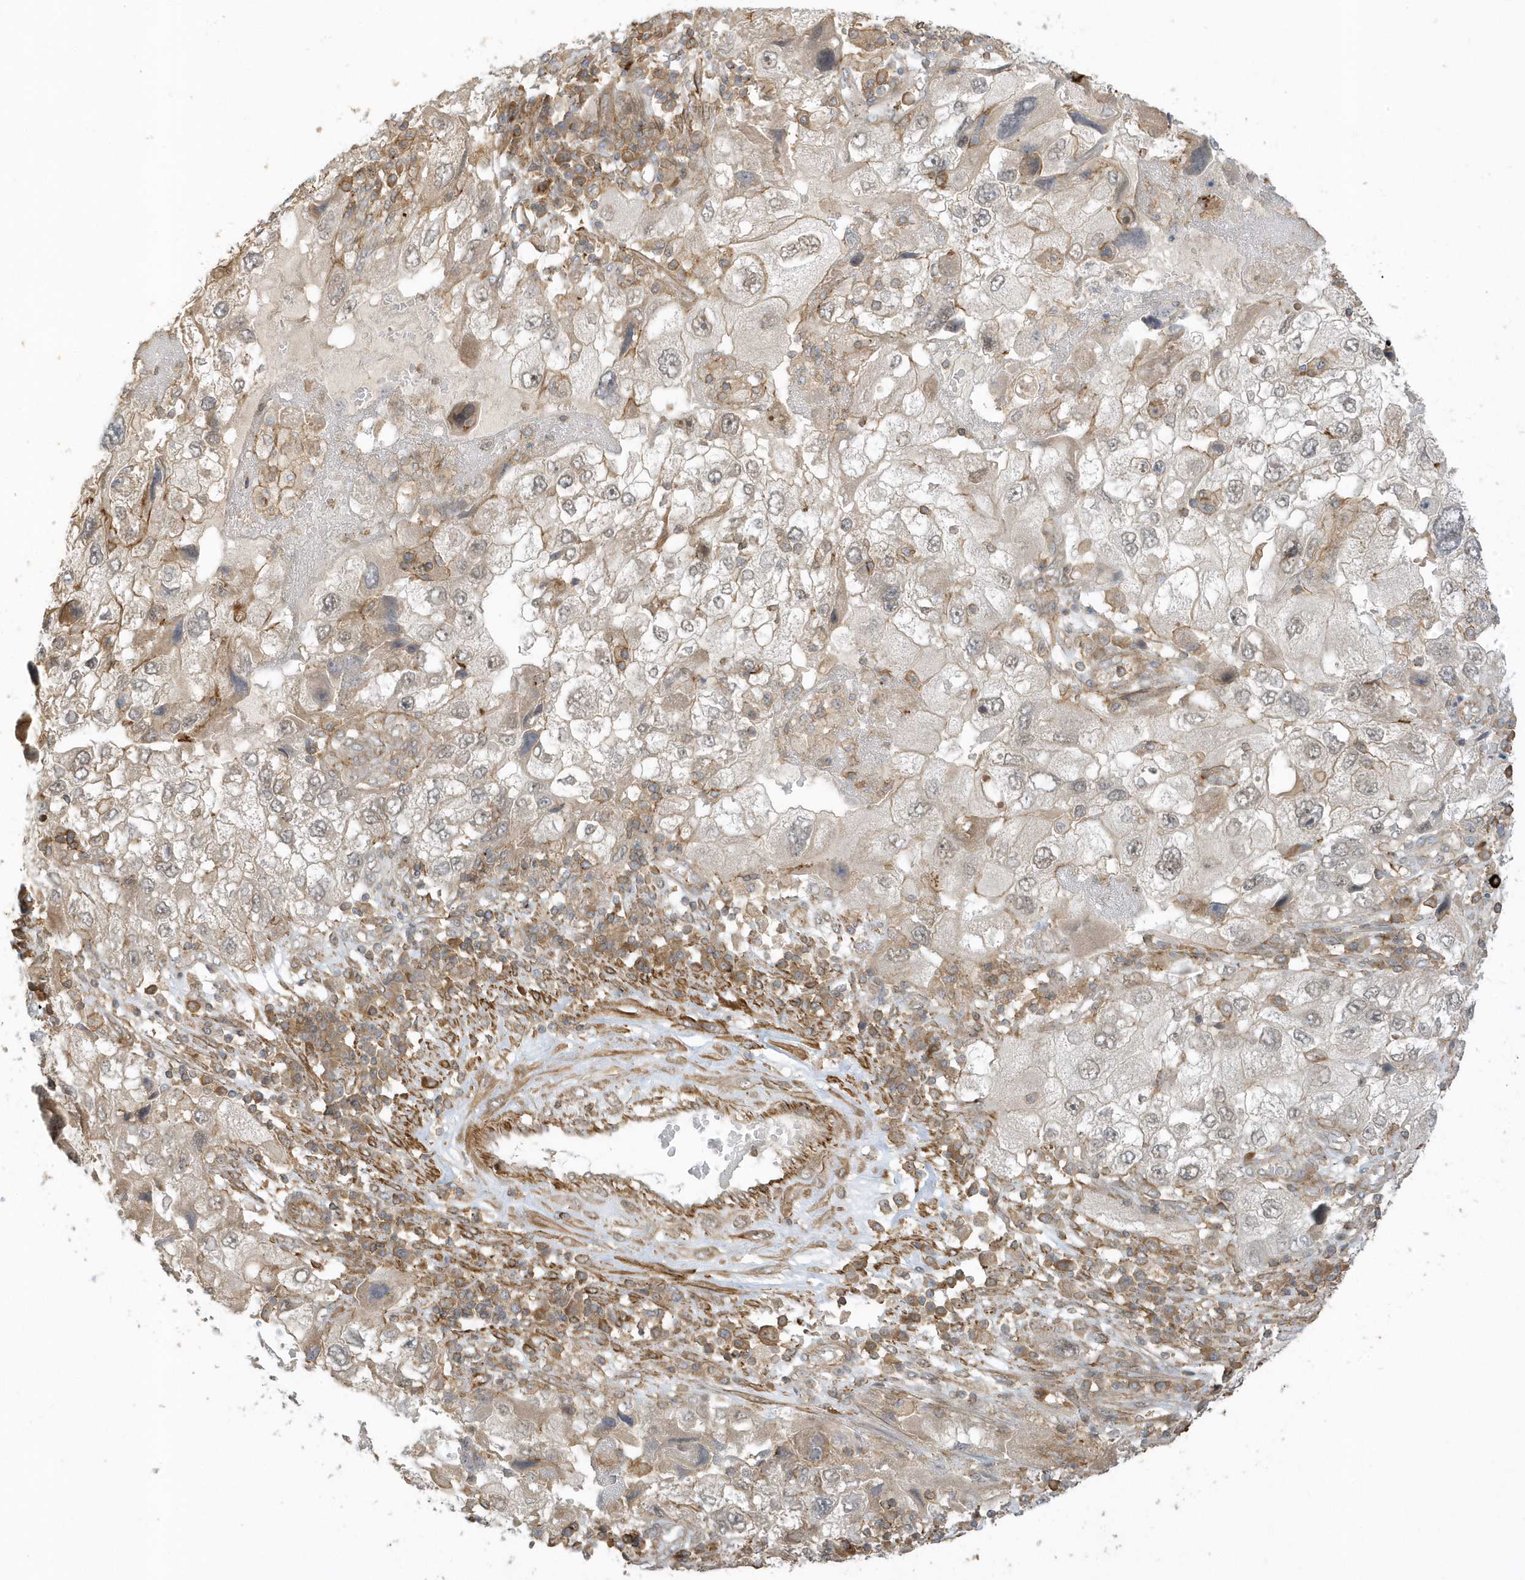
{"staining": {"intensity": "weak", "quantity": "<25%", "location": "nuclear"}, "tissue": "endometrial cancer", "cell_type": "Tumor cells", "image_type": "cancer", "snomed": [{"axis": "morphology", "description": "Adenocarcinoma, NOS"}, {"axis": "topography", "description": "Endometrium"}], "caption": "Endometrial cancer was stained to show a protein in brown. There is no significant staining in tumor cells.", "gene": "ZBTB8A", "patient": {"sex": "female", "age": 49}}